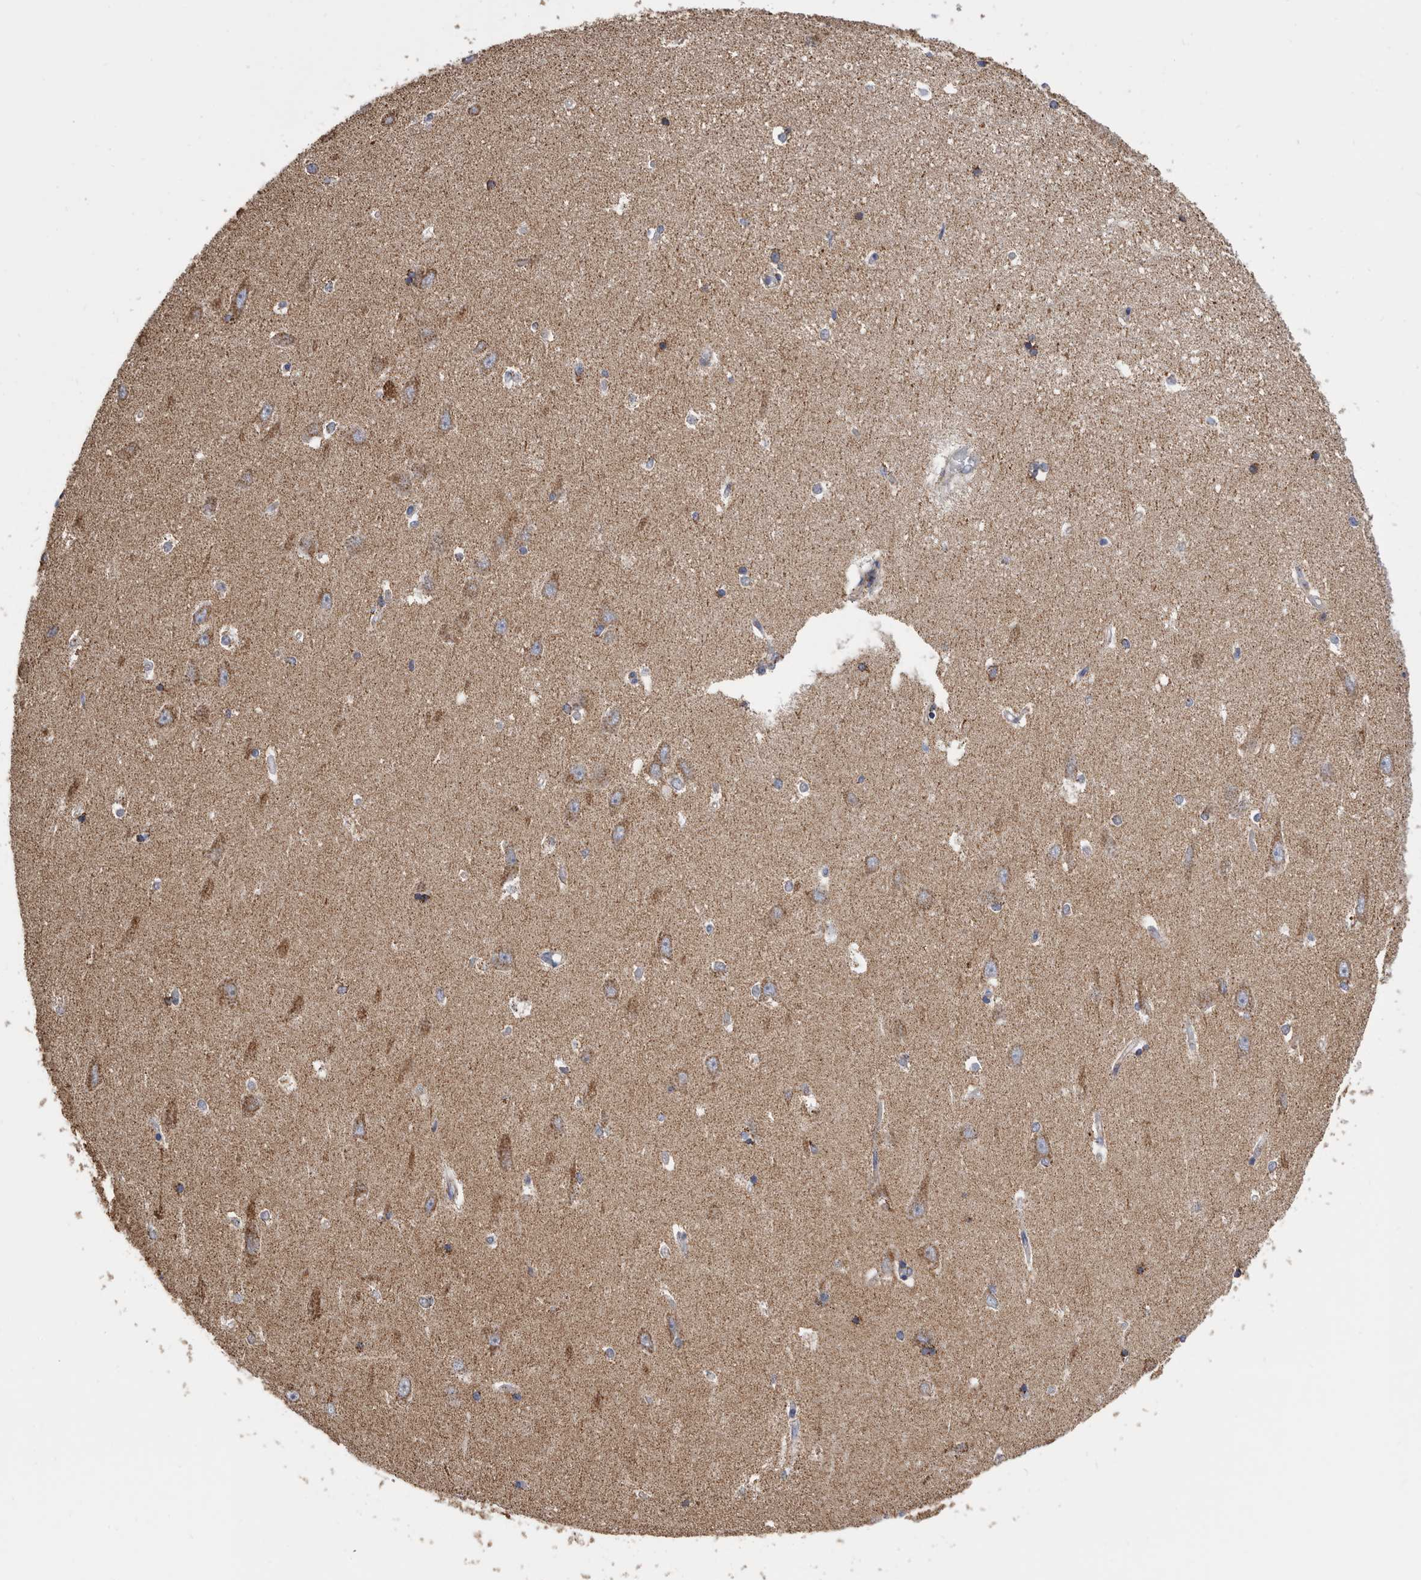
{"staining": {"intensity": "moderate", "quantity": "<25%", "location": "cytoplasmic/membranous"}, "tissue": "hippocampus", "cell_type": "Glial cells", "image_type": "normal", "snomed": [{"axis": "morphology", "description": "Normal tissue, NOS"}, {"axis": "topography", "description": "Hippocampus"}], "caption": "The micrograph demonstrates immunohistochemical staining of normal hippocampus. There is moderate cytoplasmic/membranous expression is appreciated in approximately <25% of glial cells.", "gene": "WFDC1", "patient": {"sex": "male", "age": 45}}